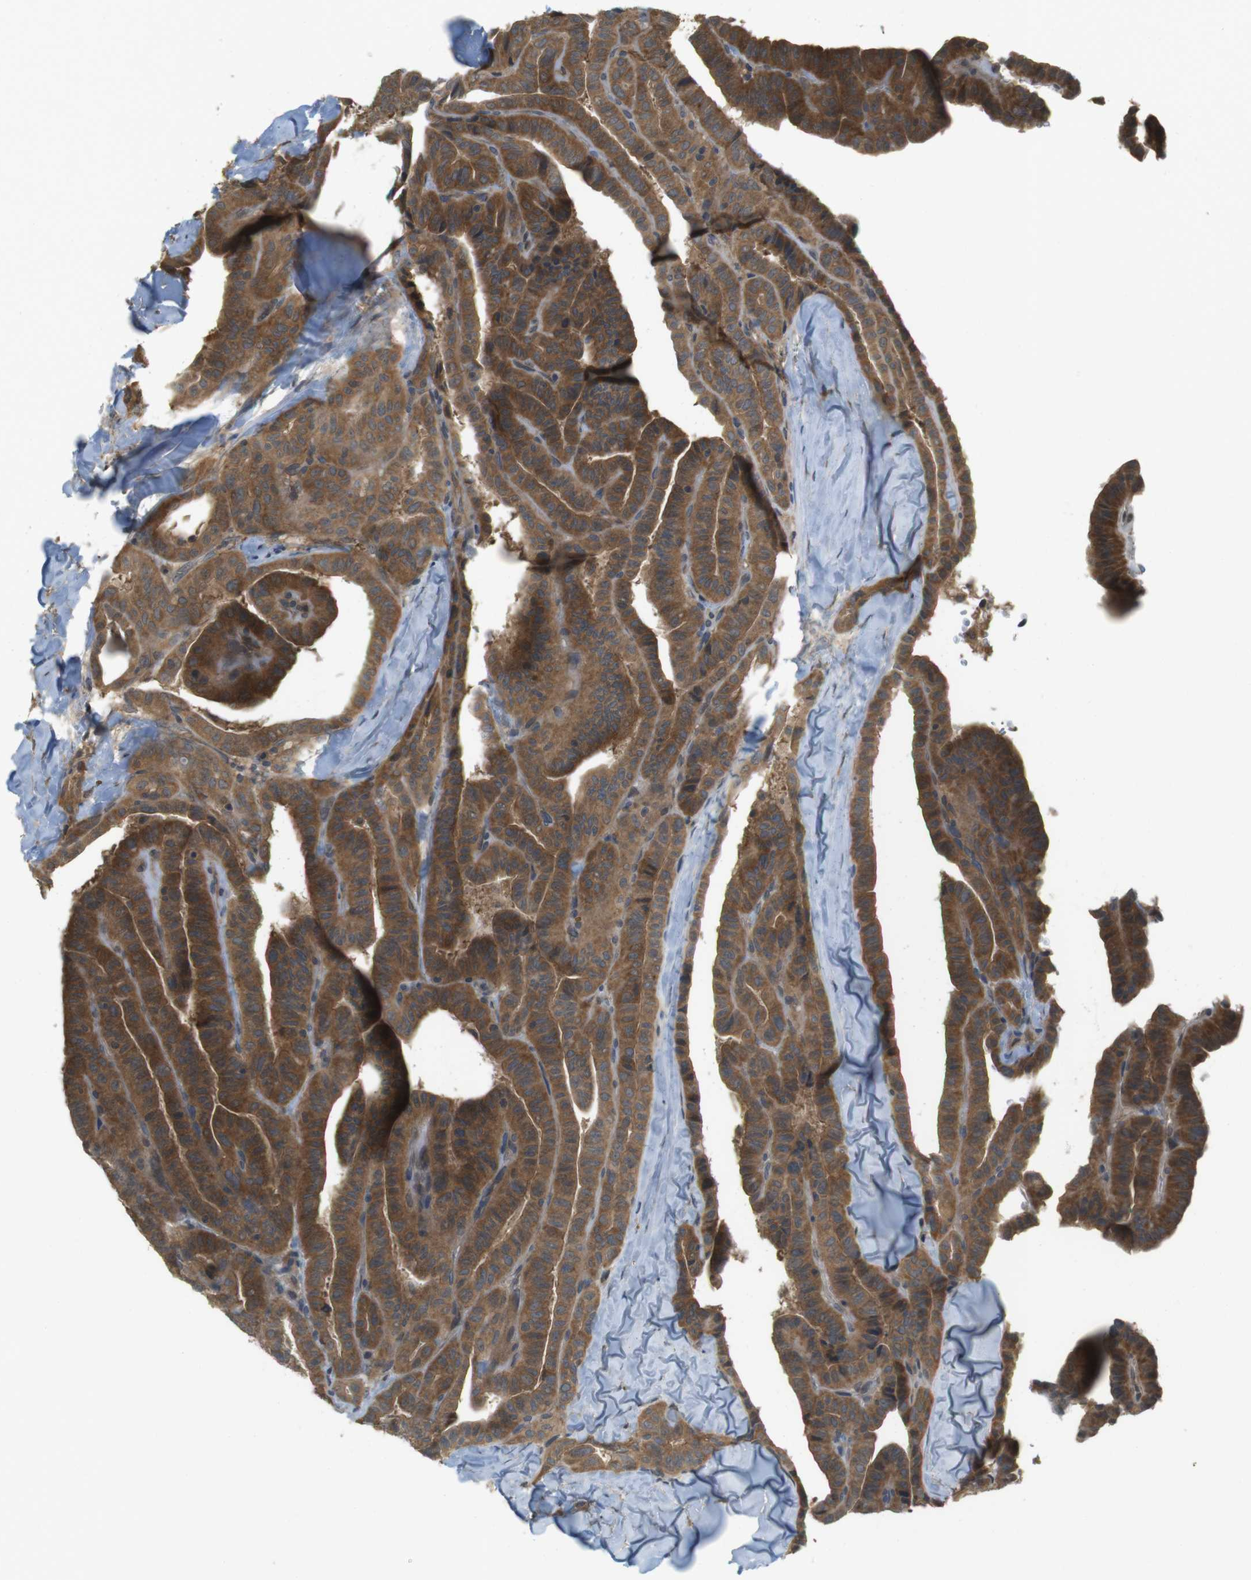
{"staining": {"intensity": "strong", "quantity": ">75%", "location": "cytoplasmic/membranous"}, "tissue": "thyroid cancer", "cell_type": "Tumor cells", "image_type": "cancer", "snomed": [{"axis": "morphology", "description": "Papillary adenocarcinoma, NOS"}, {"axis": "topography", "description": "Thyroid gland"}], "caption": "This is a micrograph of immunohistochemistry staining of thyroid papillary adenocarcinoma, which shows strong staining in the cytoplasmic/membranous of tumor cells.", "gene": "RNF130", "patient": {"sex": "male", "age": 77}}